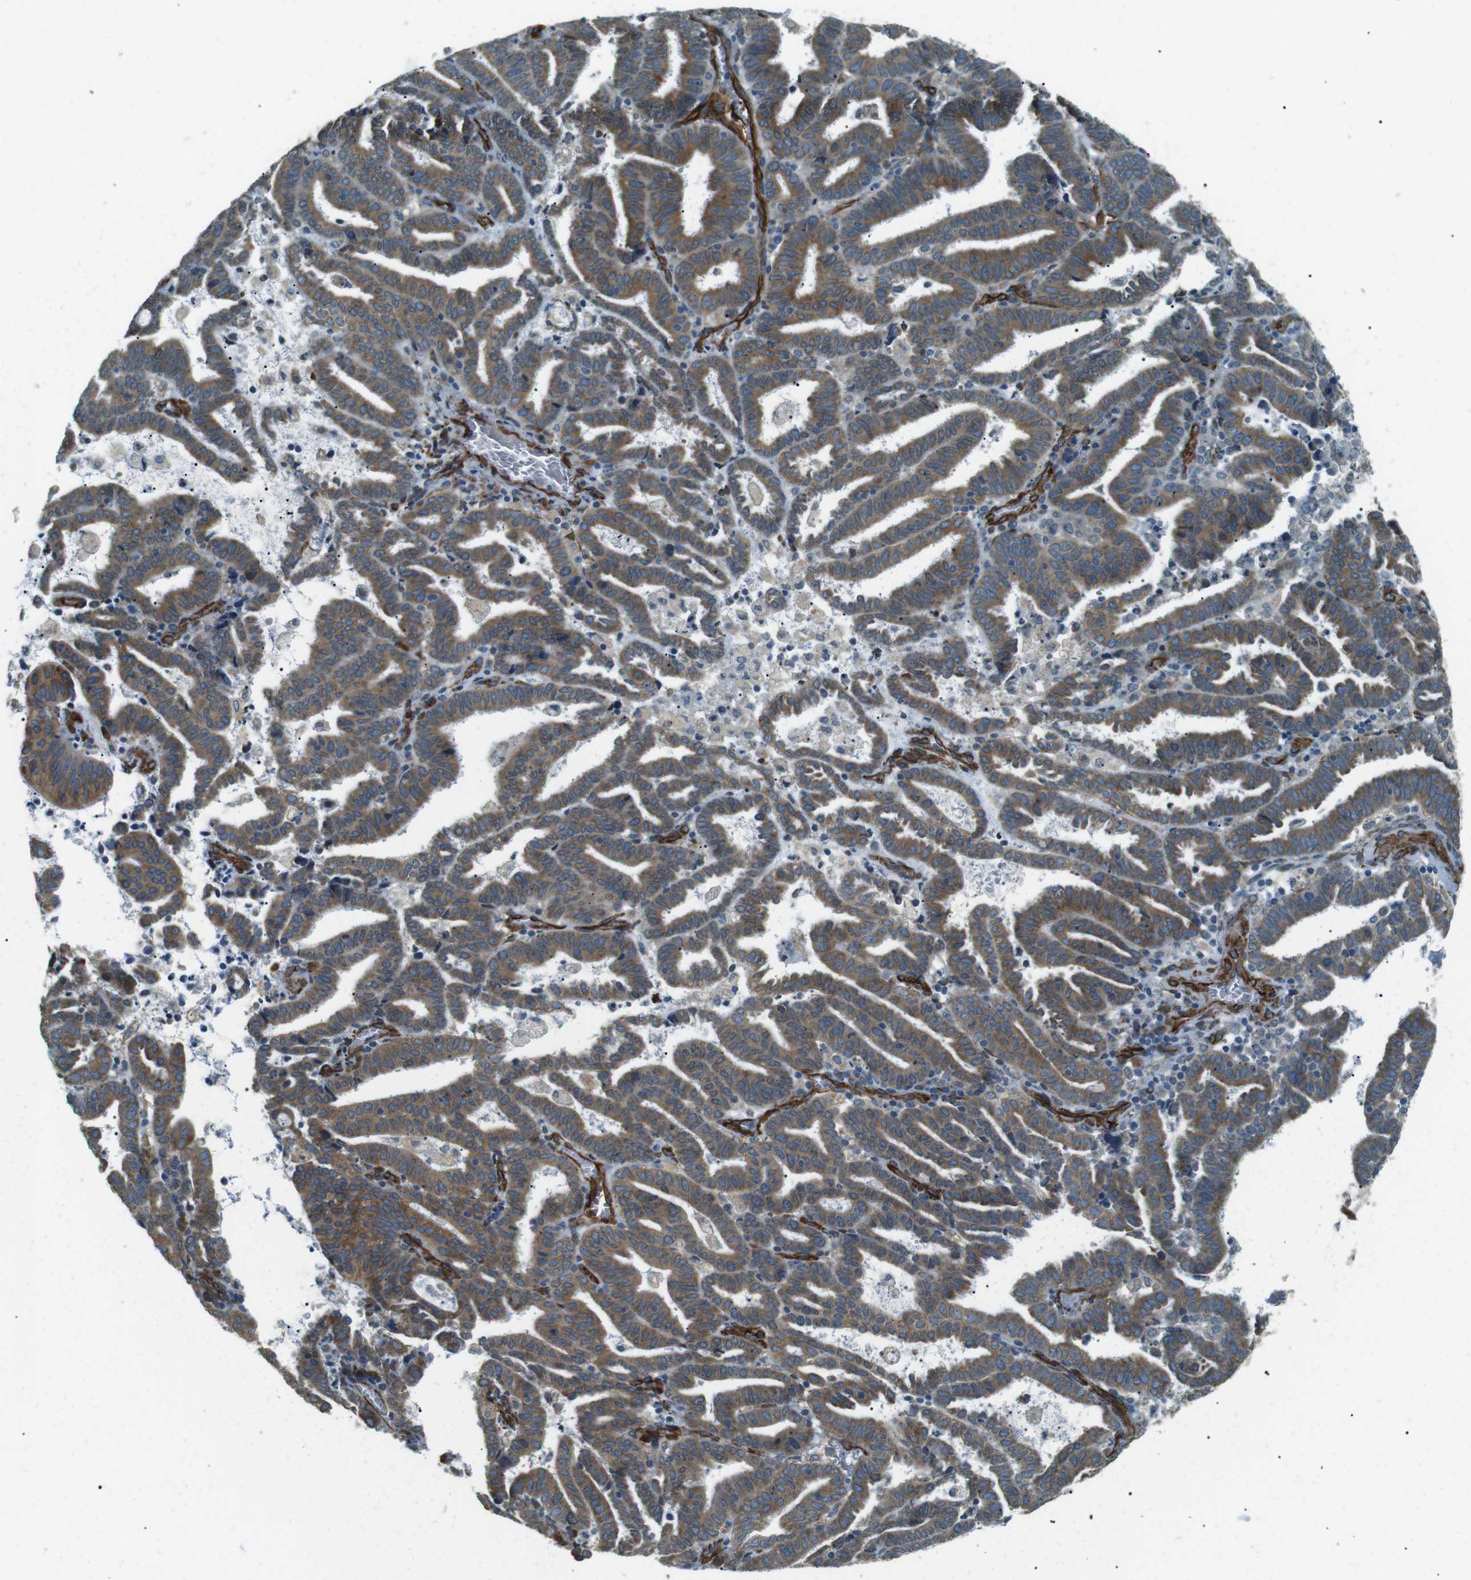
{"staining": {"intensity": "moderate", "quantity": ">75%", "location": "cytoplasmic/membranous"}, "tissue": "endometrial cancer", "cell_type": "Tumor cells", "image_type": "cancer", "snomed": [{"axis": "morphology", "description": "Adenocarcinoma, NOS"}, {"axis": "topography", "description": "Uterus"}], "caption": "High-magnification brightfield microscopy of endometrial adenocarcinoma stained with DAB (brown) and counterstained with hematoxylin (blue). tumor cells exhibit moderate cytoplasmic/membranous staining is present in about>75% of cells.", "gene": "ODR4", "patient": {"sex": "female", "age": 83}}